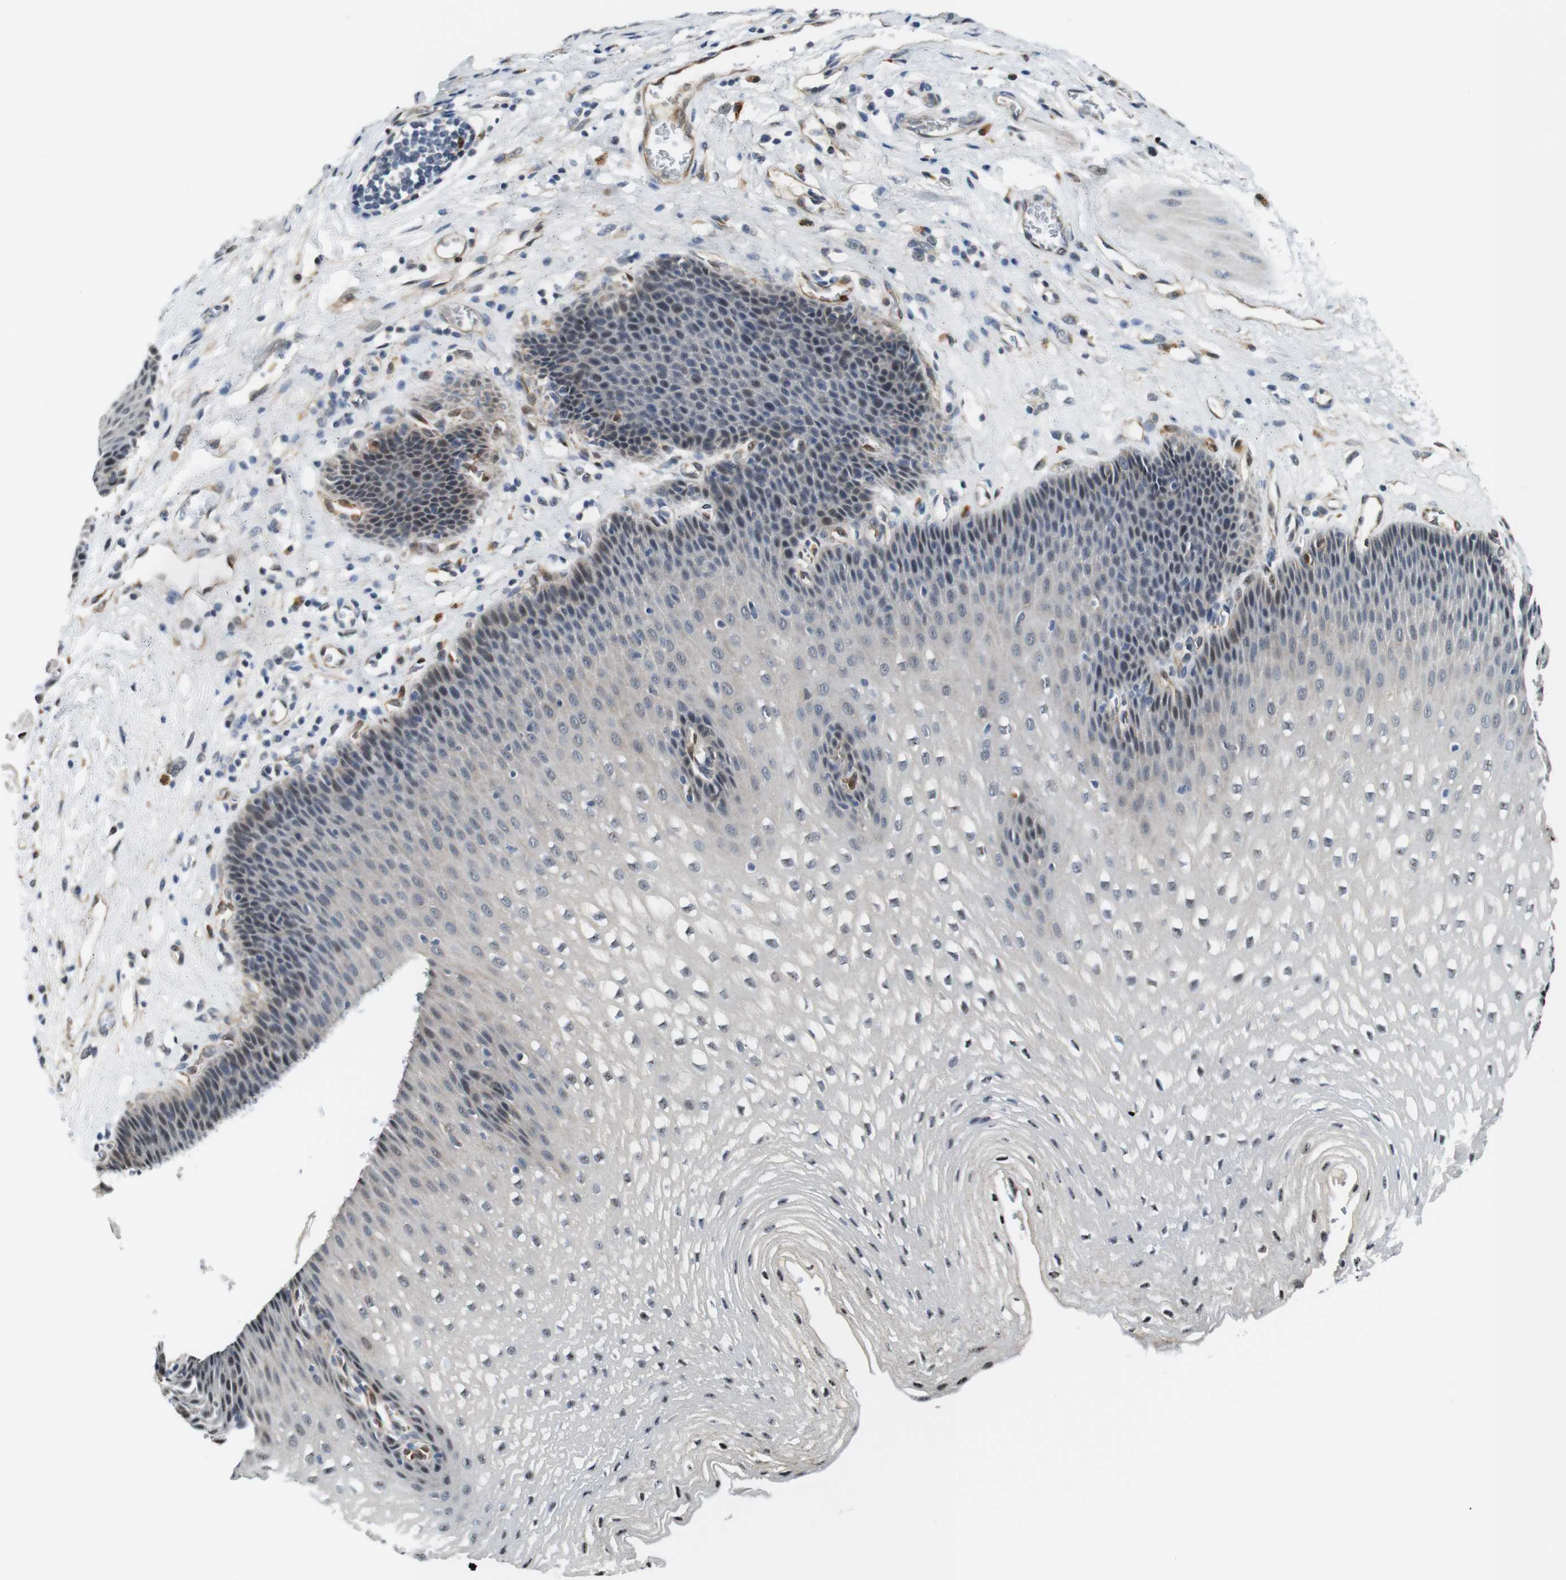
{"staining": {"intensity": "weak", "quantity": "<25%", "location": "cytoplasmic/membranous,nuclear"}, "tissue": "esophagus", "cell_type": "Squamous epithelial cells", "image_type": "normal", "snomed": [{"axis": "morphology", "description": "Normal tissue, NOS"}, {"axis": "topography", "description": "Esophagus"}], "caption": "Immunohistochemical staining of normal esophagus displays no significant staining in squamous epithelial cells. (DAB (3,3'-diaminobenzidine) immunohistochemistry (IHC), high magnification).", "gene": "LXN", "patient": {"sex": "male", "age": 48}}